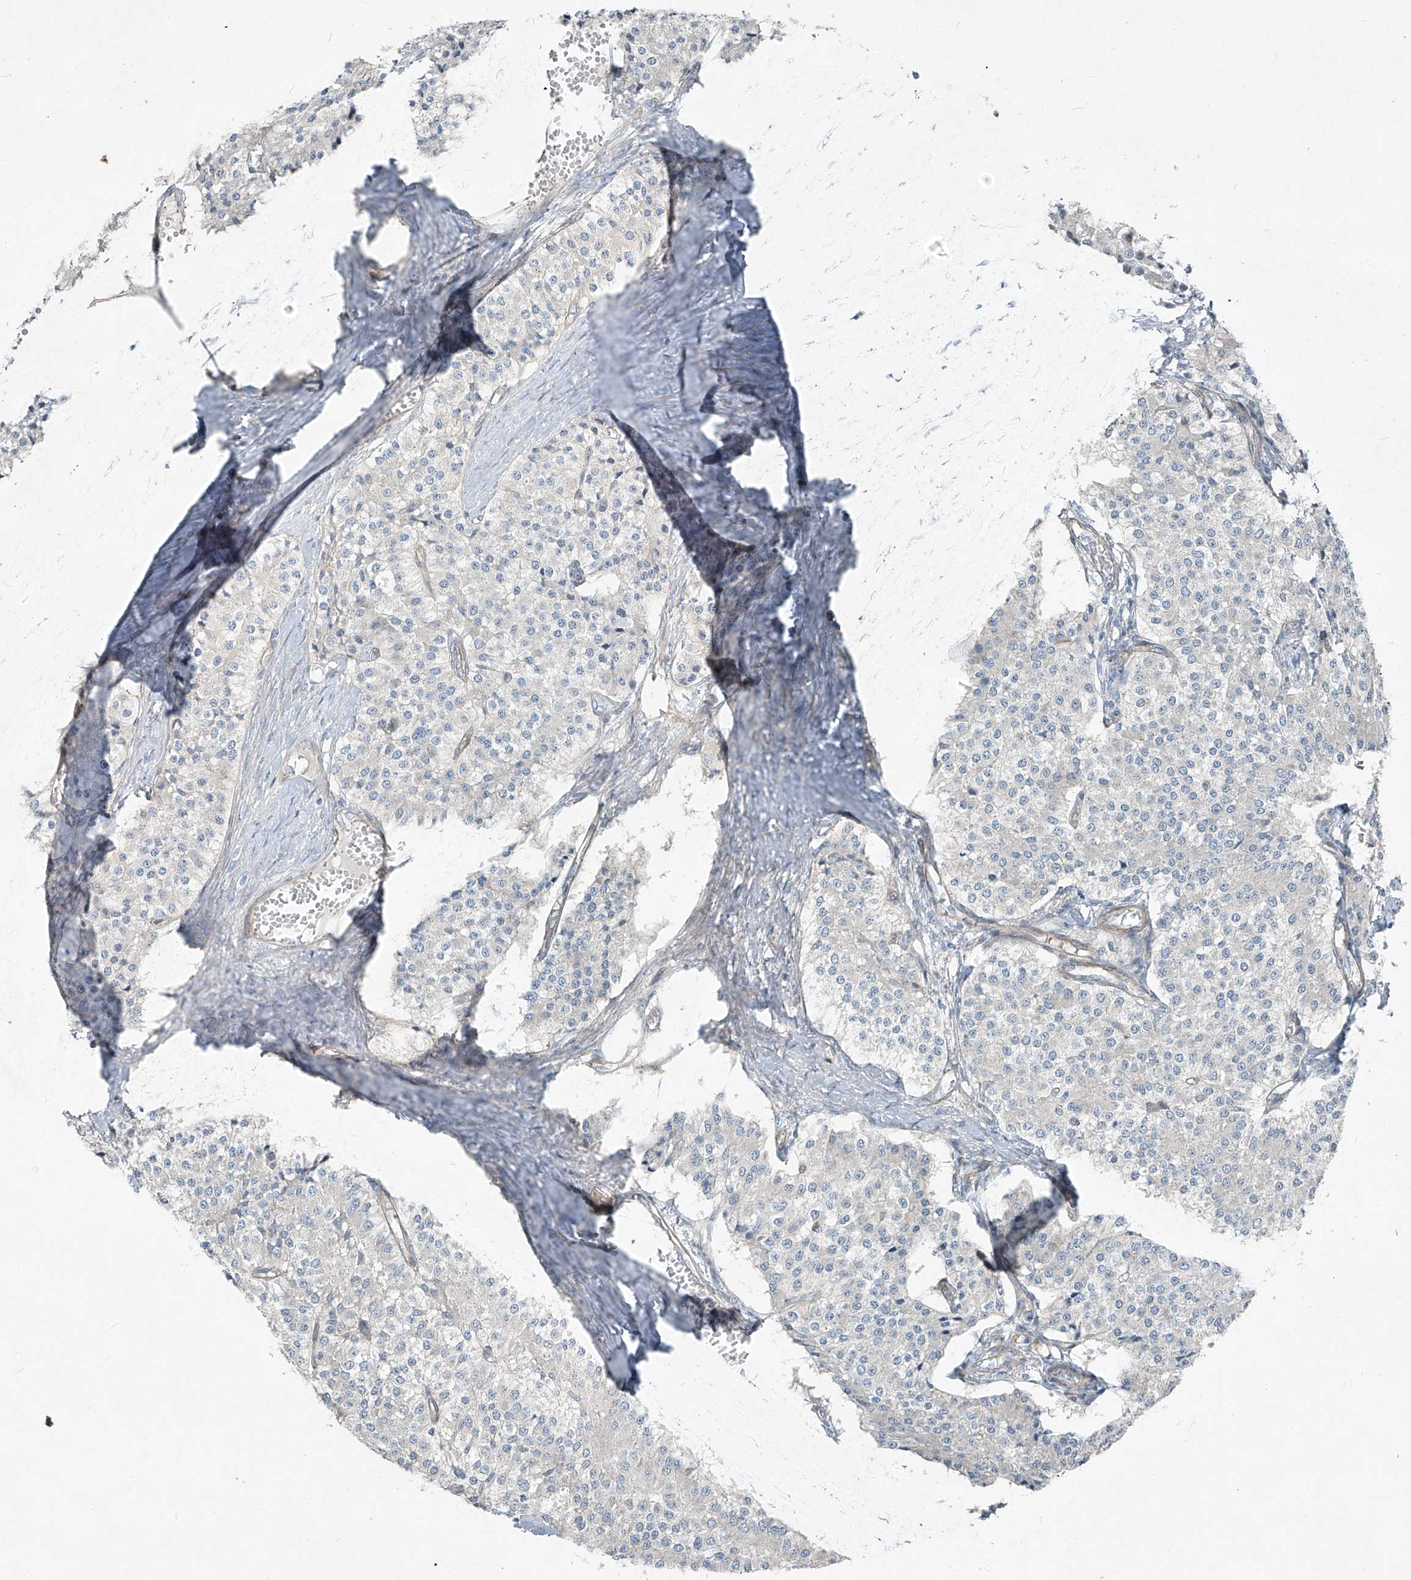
{"staining": {"intensity": "negative", "quantity": "none", "location": "none"}, "tissue": "carcinoid", "cell_type": "Tumor cells", "image_type": "cancer", "snomed": [{"axis": "morphology", "description": "Carcinoid, malignant, NOS"}, {"axis": "topography", "description": "Colon"}], "caption": "A high-resolution photomicrograph shows immunohistochemistry (IHC) staining of carcinoid, which reveals no significant positivity in tumor cells. (Brightfield microscopy of DAB (3,3'-diaminobenzidine) immunohistochemistry at high magnification).", "gene": "TNS2", "patient": {"sex": "female", "age": 52}}